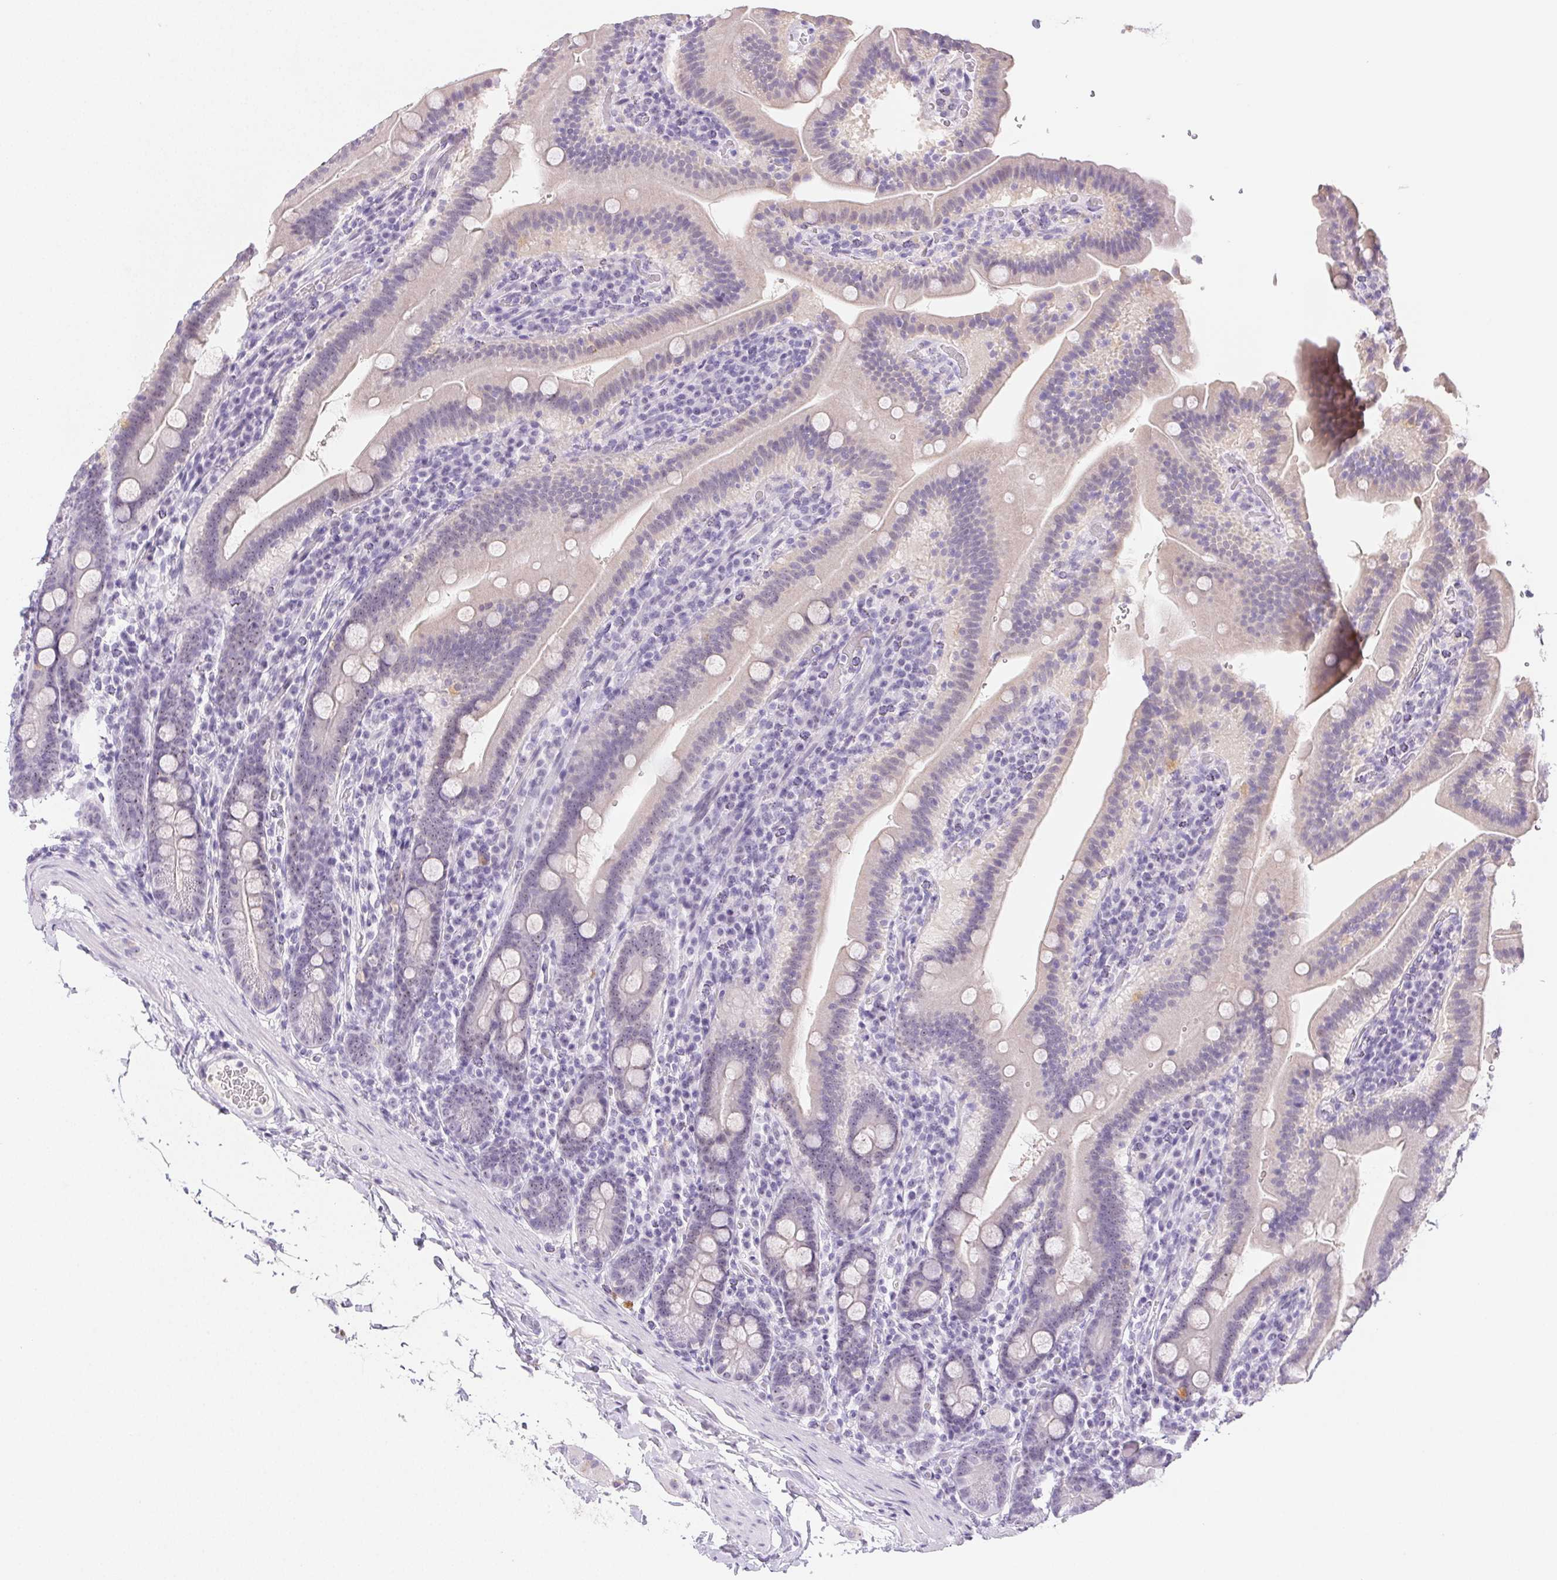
{"staining": {"intensity": "negative", "quantity": "none", "location": "none"}, "tissue": "small intestine", "cell_type": "Glandular cells", "image_type": "normal", "snomed": [{"axis": "morphology", "description": "Normal tissue, NOS"}, {"axis": "topography", "description": "Small intestine"}], "caption": "The IHC histopathology image has no significant positivity in glandular cells of small intestine.", "gene": "ST8SIA3", "patient": {"sex": "male", "age": 26}}